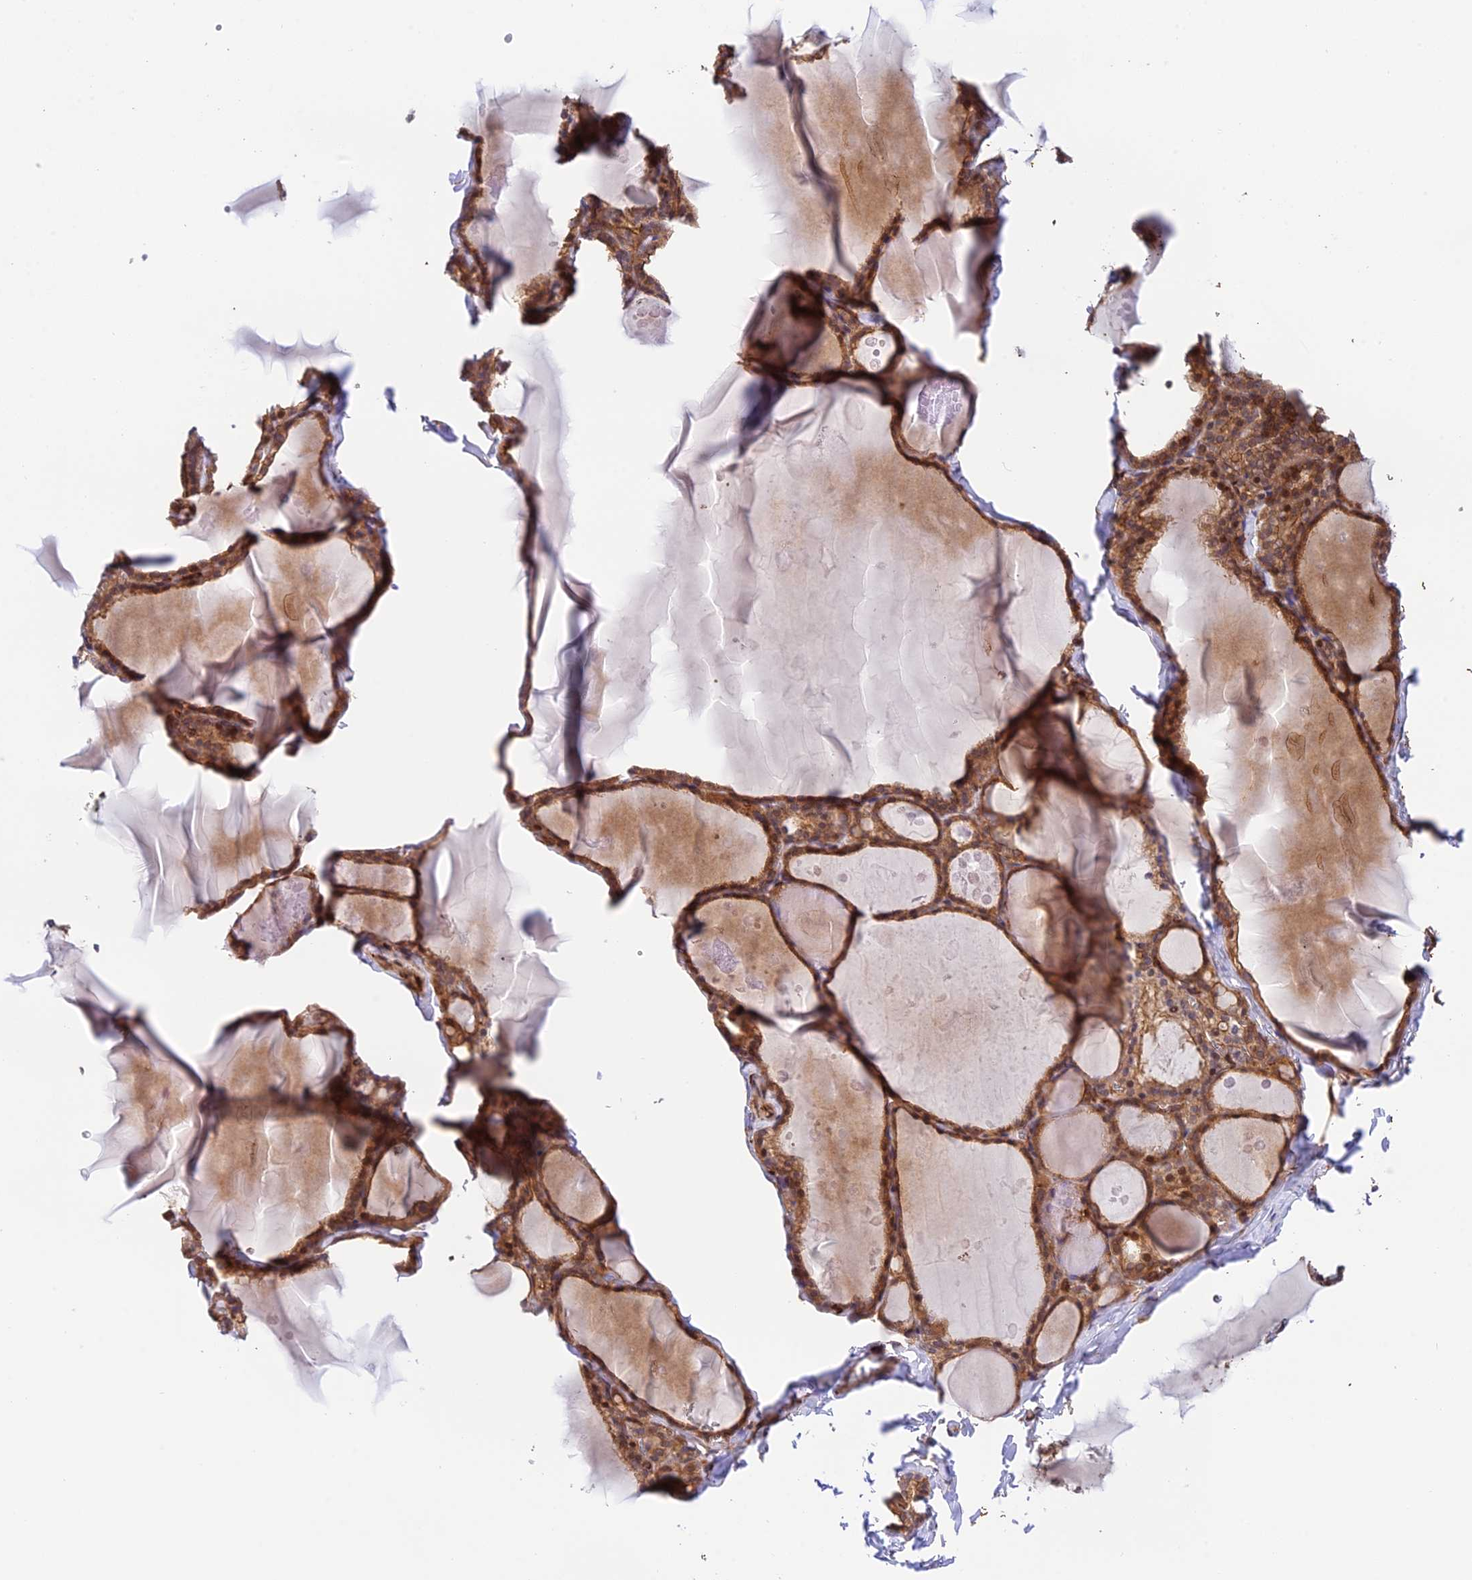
{"staining": {"intensity": "moderate", "quantity": ">75%", "location": "cytoplasmic/membranous"}, "tissue": "thyroid gland", "cell_type": "Glandular cells", "image_type": "normal", "snomed": [{"axis": "morphology", "description": "Normal tissue, NOS"}, {"axis": "topography", "description": "Thyroid gland"}], "caption": "Thyroid gland stained with immunohistochemistry (IHC) demonstrates moderate cytoplasmic/membranous positivity in approximately >75% of glandular cells. Nuclei are stained in blue.", "gene": "EVI5L", "patient": {"sex": "male", "age": 56}}